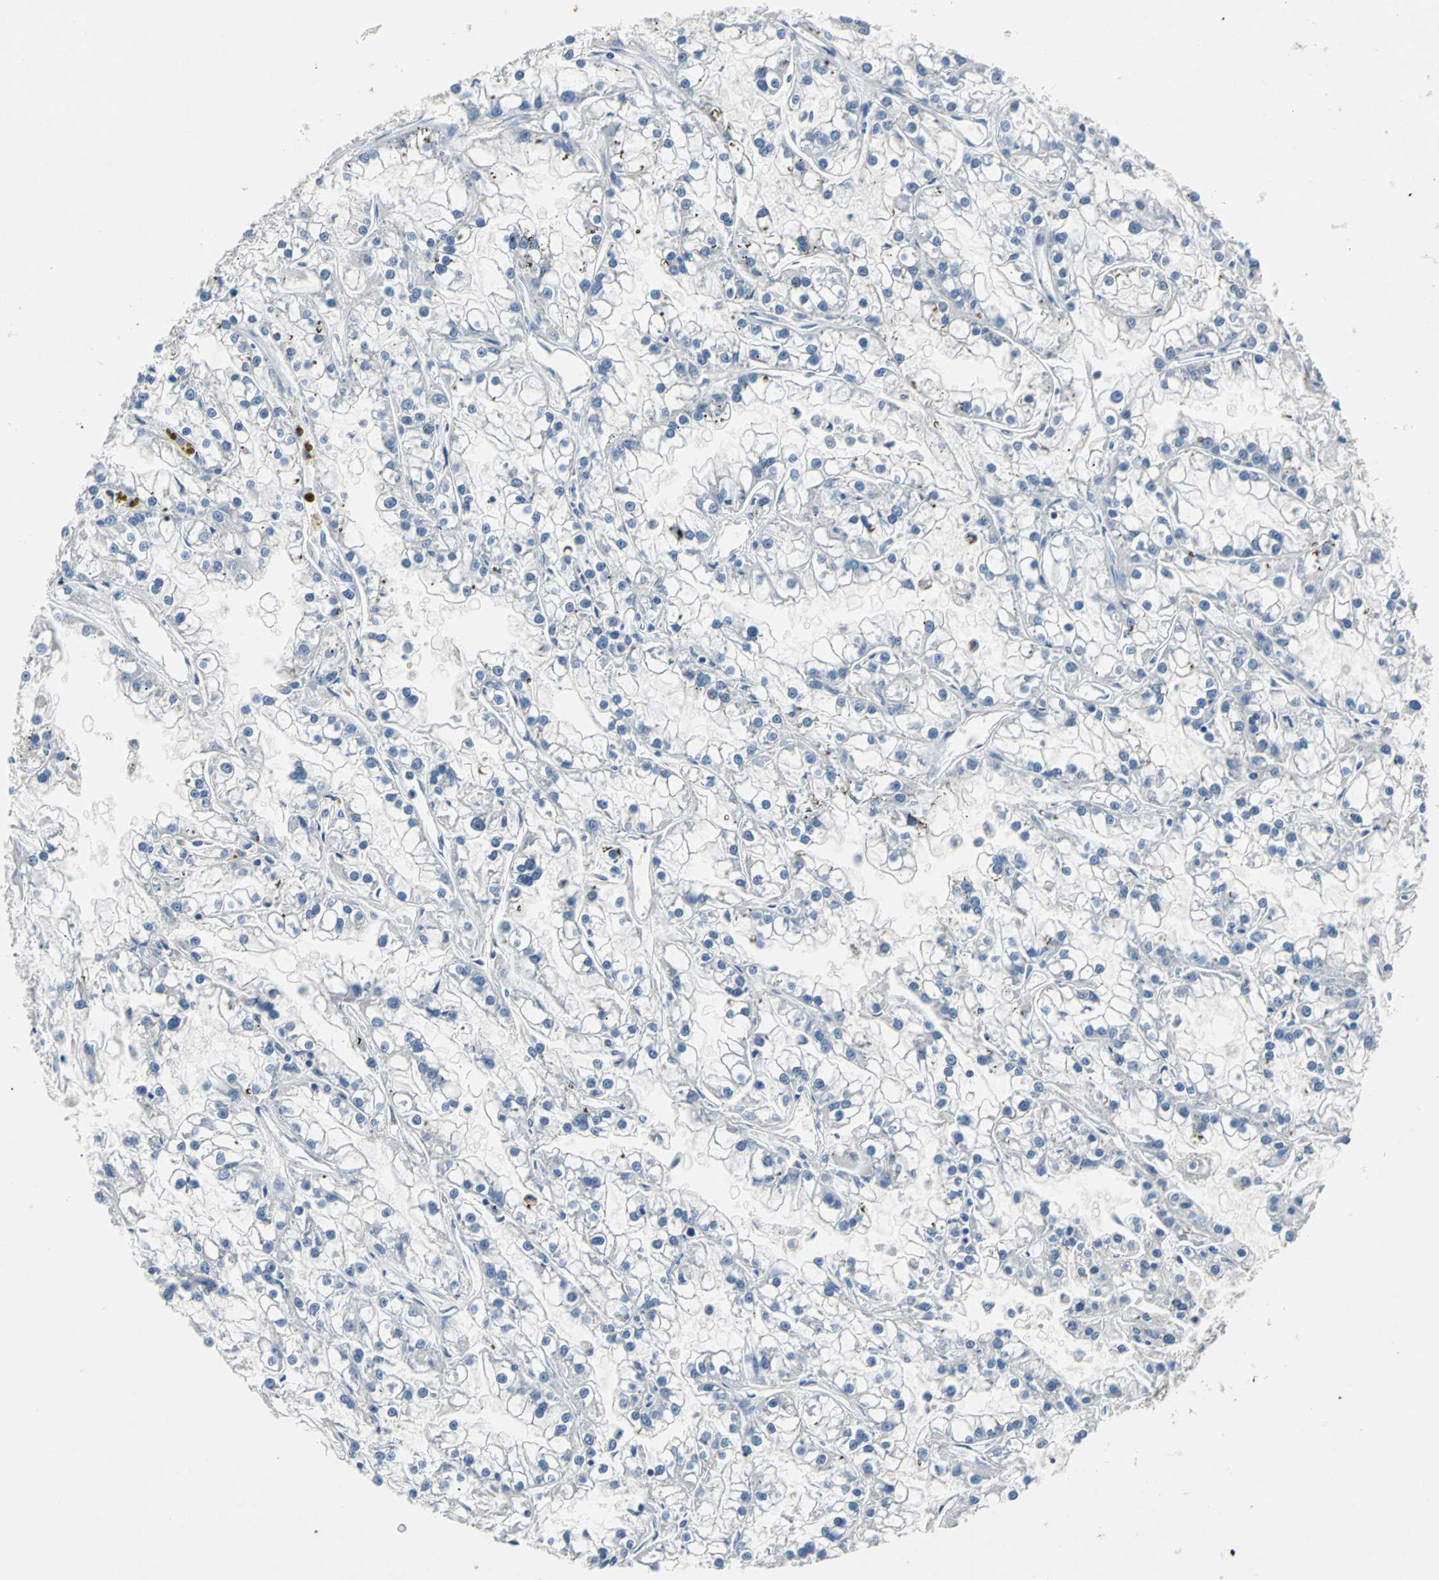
{"staining": {"intensity": "negative", "quantity": "none", "location": "none"}, "tissue": "renal cancer", "cell_type": "Tumor cells", "image_type": "cancer", "snomed": [{"axis": "morphology", "description": "Adenocarcinoma, NOS"}, {"axis": "topography", "description": "Kidney"}], "caption": "DAB (3,3'-diaminobenzidine) immunohistochemical staining of human renal adenocarcinoma displays no significant expression in tumor cells. The staining is performed using DAB (3,3'-diaminobenzidine) brown chromogen with nuclei counter-stained in using hematoxylin.", "gene": "EFNB3", "patient": {"sex": "female", "age": 52}}